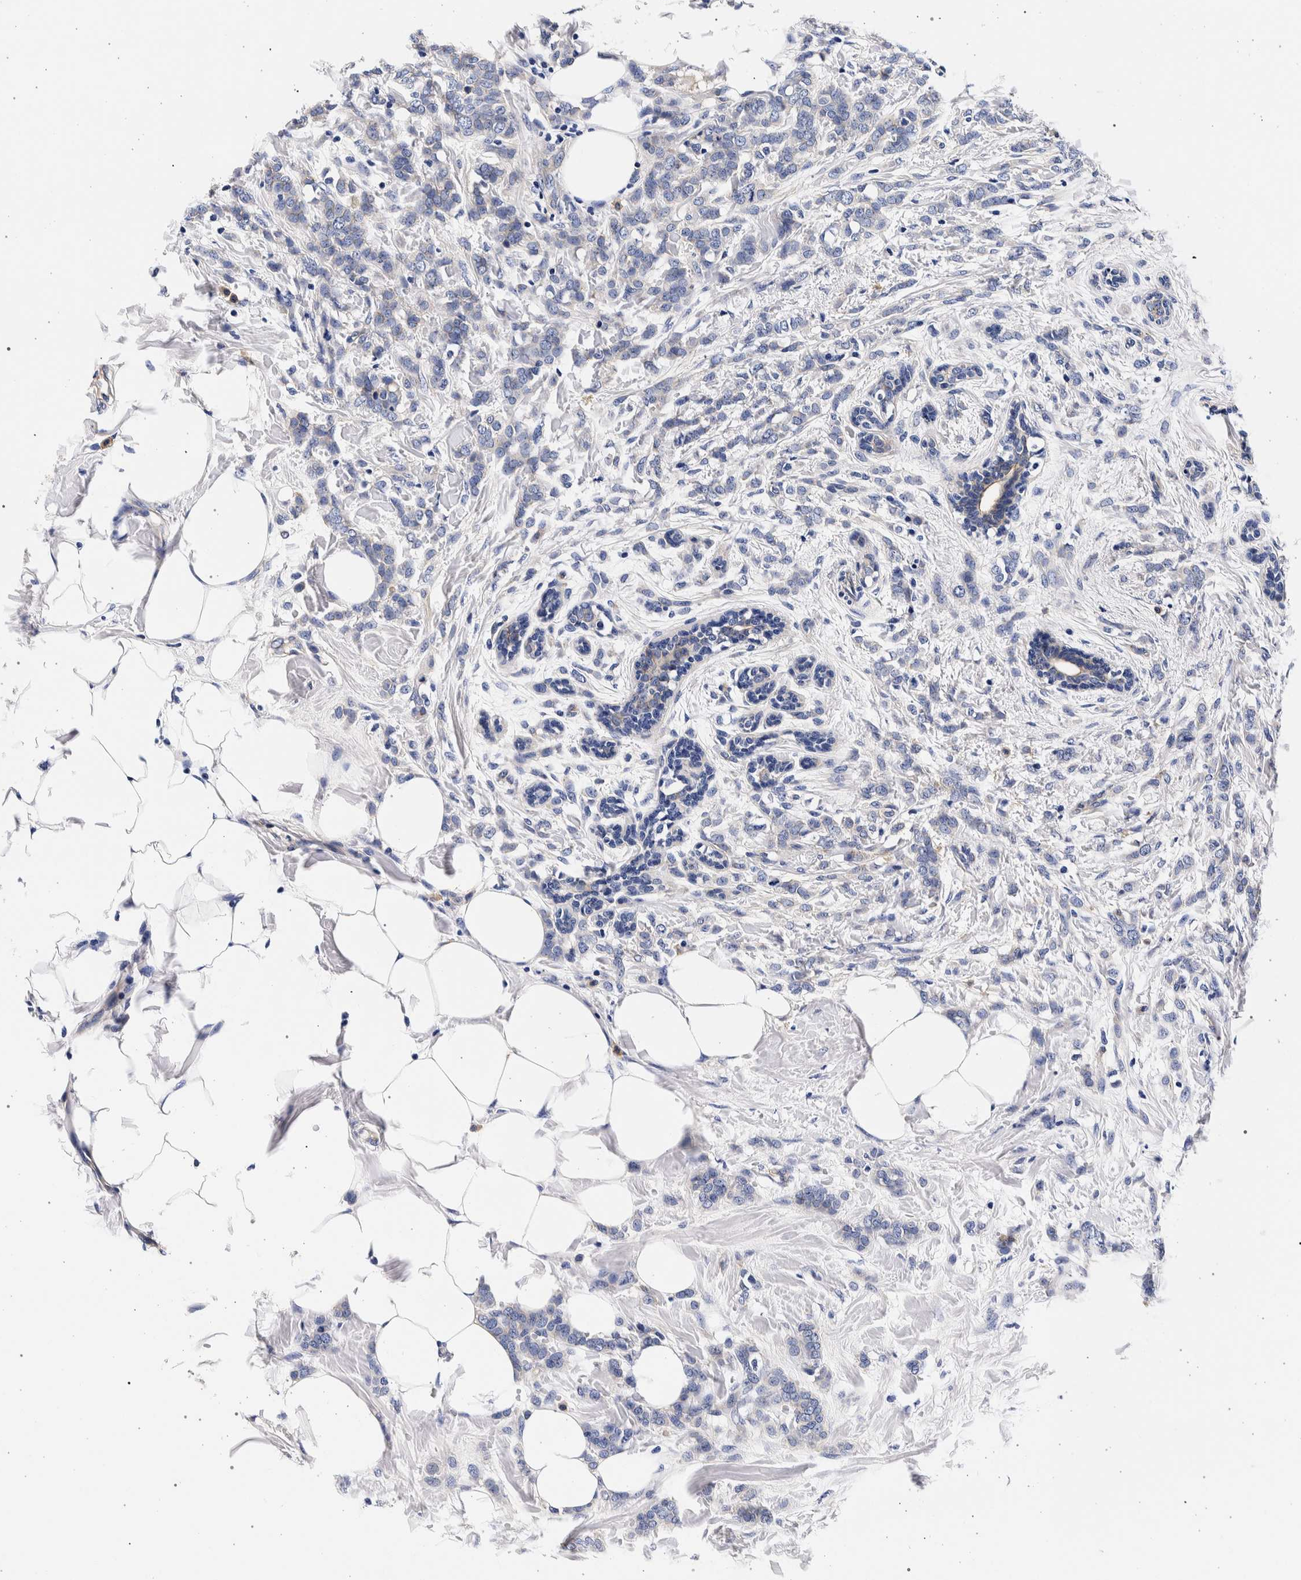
{"staining": {"intensity": "negative", "quantity": "none", "location": "none"}, "tissue": "breast cancer", "cell_type": "Tumor cells", "image_type": "cancer", "snomed": [{"axis": "morphology", "description": "Lobular carcinoma, in situ"}, {"axis": "morphology", "description": "Lobular carcinoma"}, {"axis": "topography", "description": "Breast"}], "caption": "IHC histopathology image of neoplastic tissue: breast cancer (lobular carcinoma) stained with DAB (3,3'-diaminobenzidine) reveals no significant protein expression in tumor cells. (Brightfield microscopy of DAB IHC at high magnification).", "gene": "NIBAN2", "patient": {"sex": "female", "age": 41}}